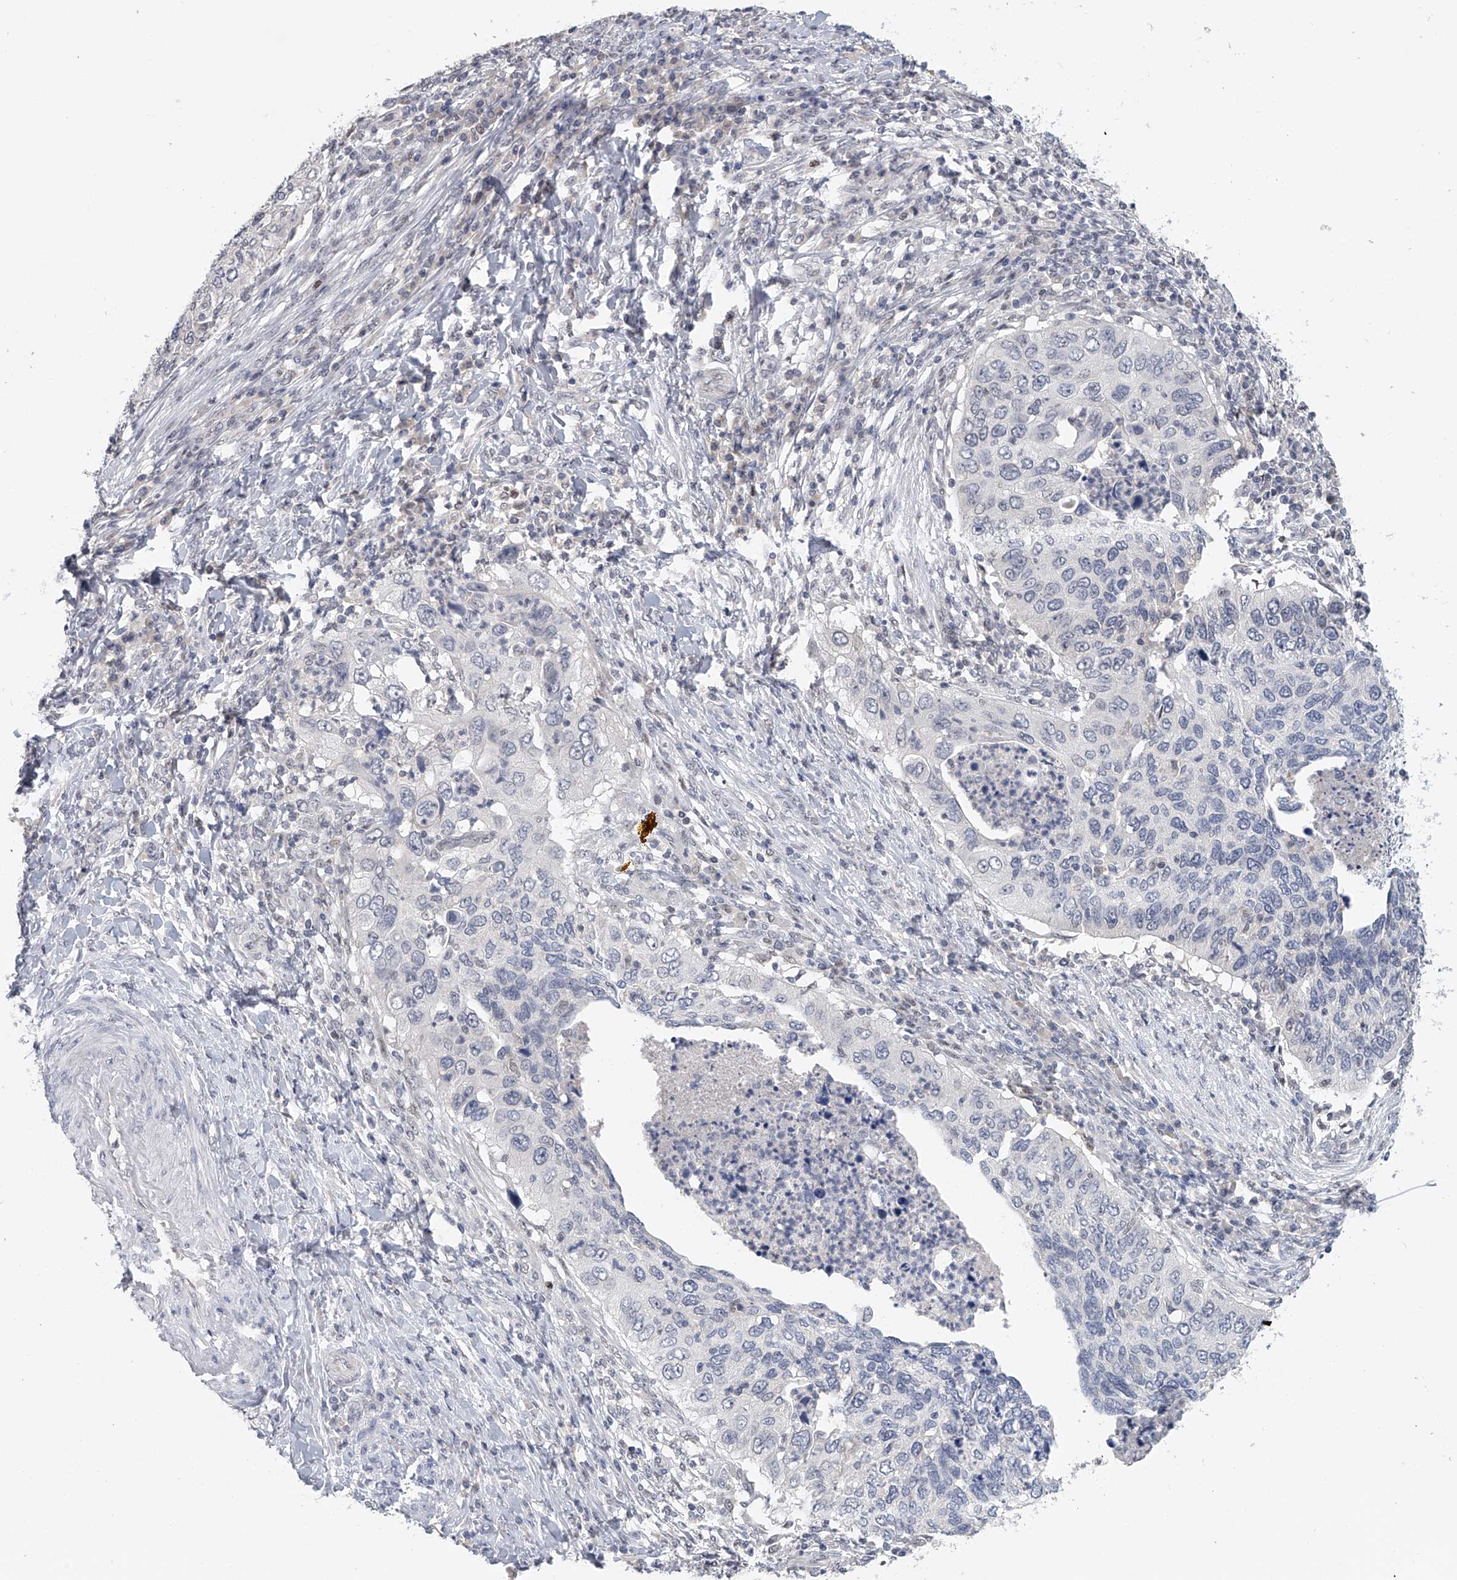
{"staining": {"intensity": "negative", "quantity": "none", "location": "none"}, "tissue": "cervical cancer", "cell_type": "Tumor cells", "image_type": "cancer", "snomed": [{"axis": "morphology", "description": "Squamous cell carcinoma, NOS"}, {"axis": "topography", "description": "Cervix"}], "caption": "Protein analysis of cervical cancer (squamous cell carcinoma) shows no significant expression in tumor cells. (Brightfield microscopy of DAB IHC at high magnification).", "gene": "DDX43", "patient": {"sex": "female", "age": 38}}